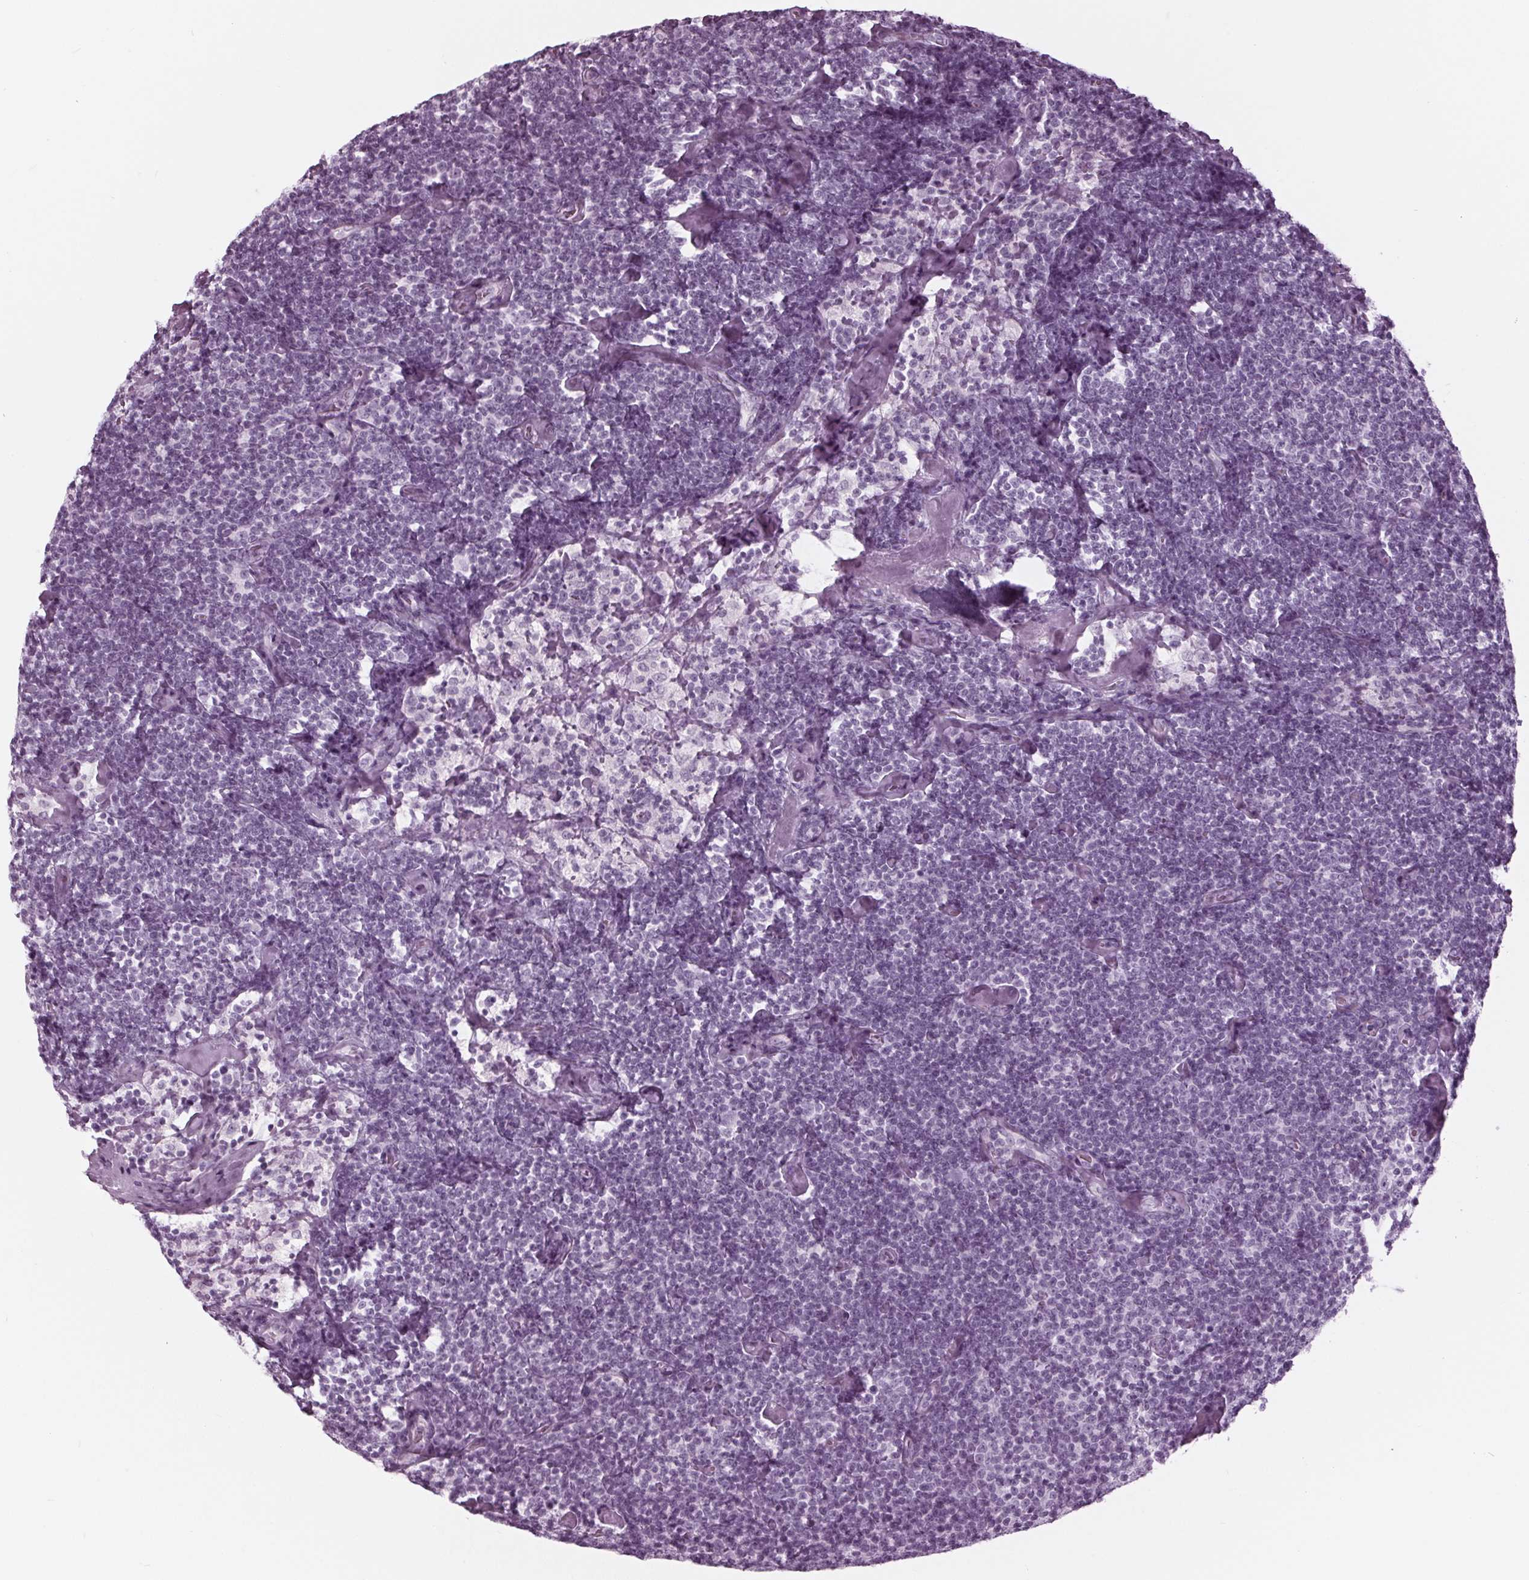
{"staining": {"intensity": "negative", "quantity": "none", "location": "none"}, "tissue": "lymphoma", "cell_type": "Tumor cells", "image_type": "cancer", "snomed": [{"axis": "morphology", "description": "Malignant lymphoma, non-Hodgkin's type, Low grade"}, {"axis": "topography", "description": "Lymph node"}], "caption": "This is a image of immunohistochemistry (IHC) staining of lymphoma, which shows no staining in tumor cells. (DAB (3,3'-diaminobenzidine) immunohistochemistry, high magnification).", "gene": "KRT28", "patient": {"sex": "male", "age": 81}}